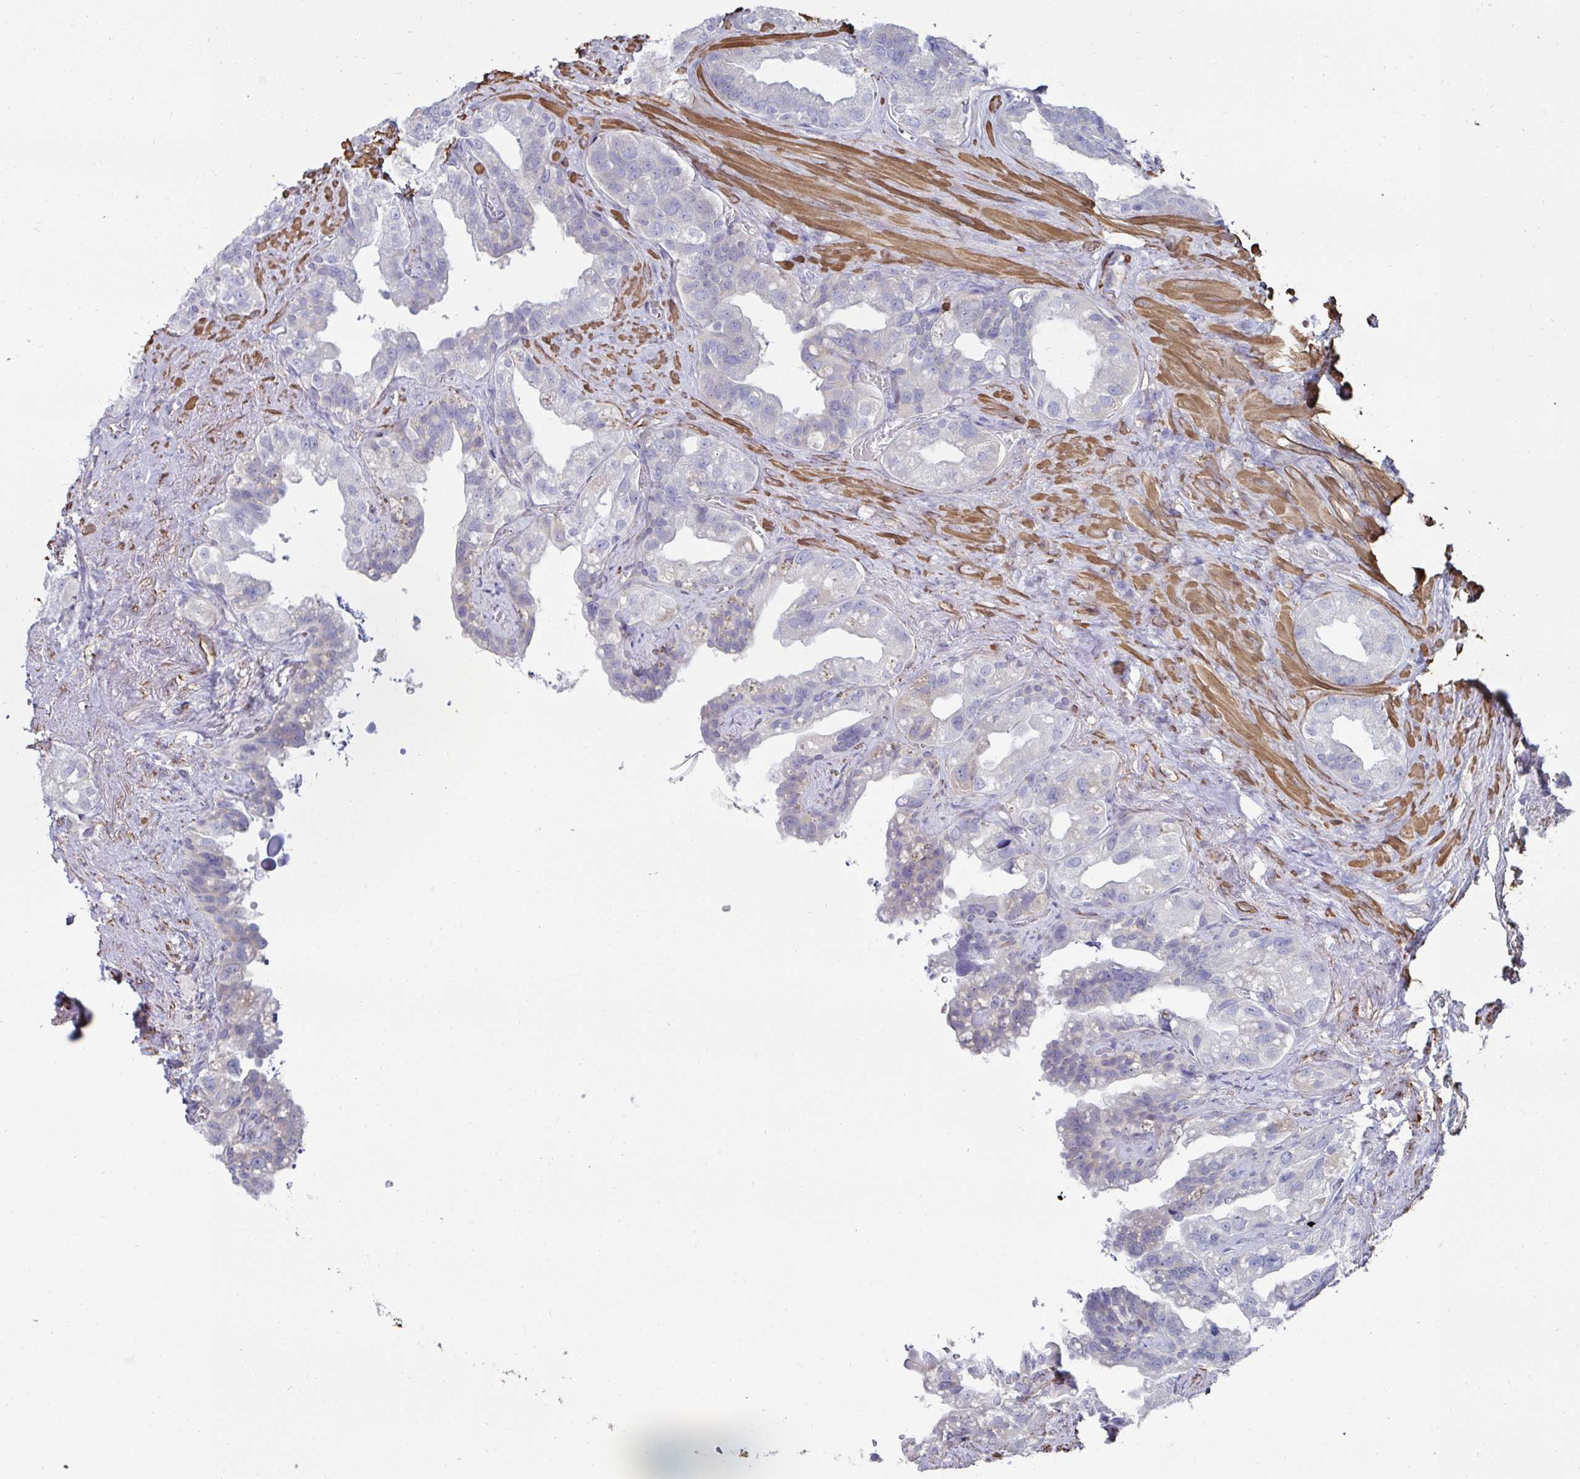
{"staining": {"intensity": "negative", "quantity": "none", "location": "none"}, "tissue": "seminal vesicle", "cell_type": "Glandular cells", "image_type": "normal", "snomed": [{"axis": "morphology", "description": "Normal tissue, NOS"}, {"axis": "topography", "description": "Seminal veicle"}, {"axis": "topography", "description": "Peripheral nerve tissue"}], "caption": "Protein analysis of benign seminal vesicle demonstrates no significant expression in glandular cells.", "gene": "FBXL13", "patient": {"sex": "male", "age": 76}}